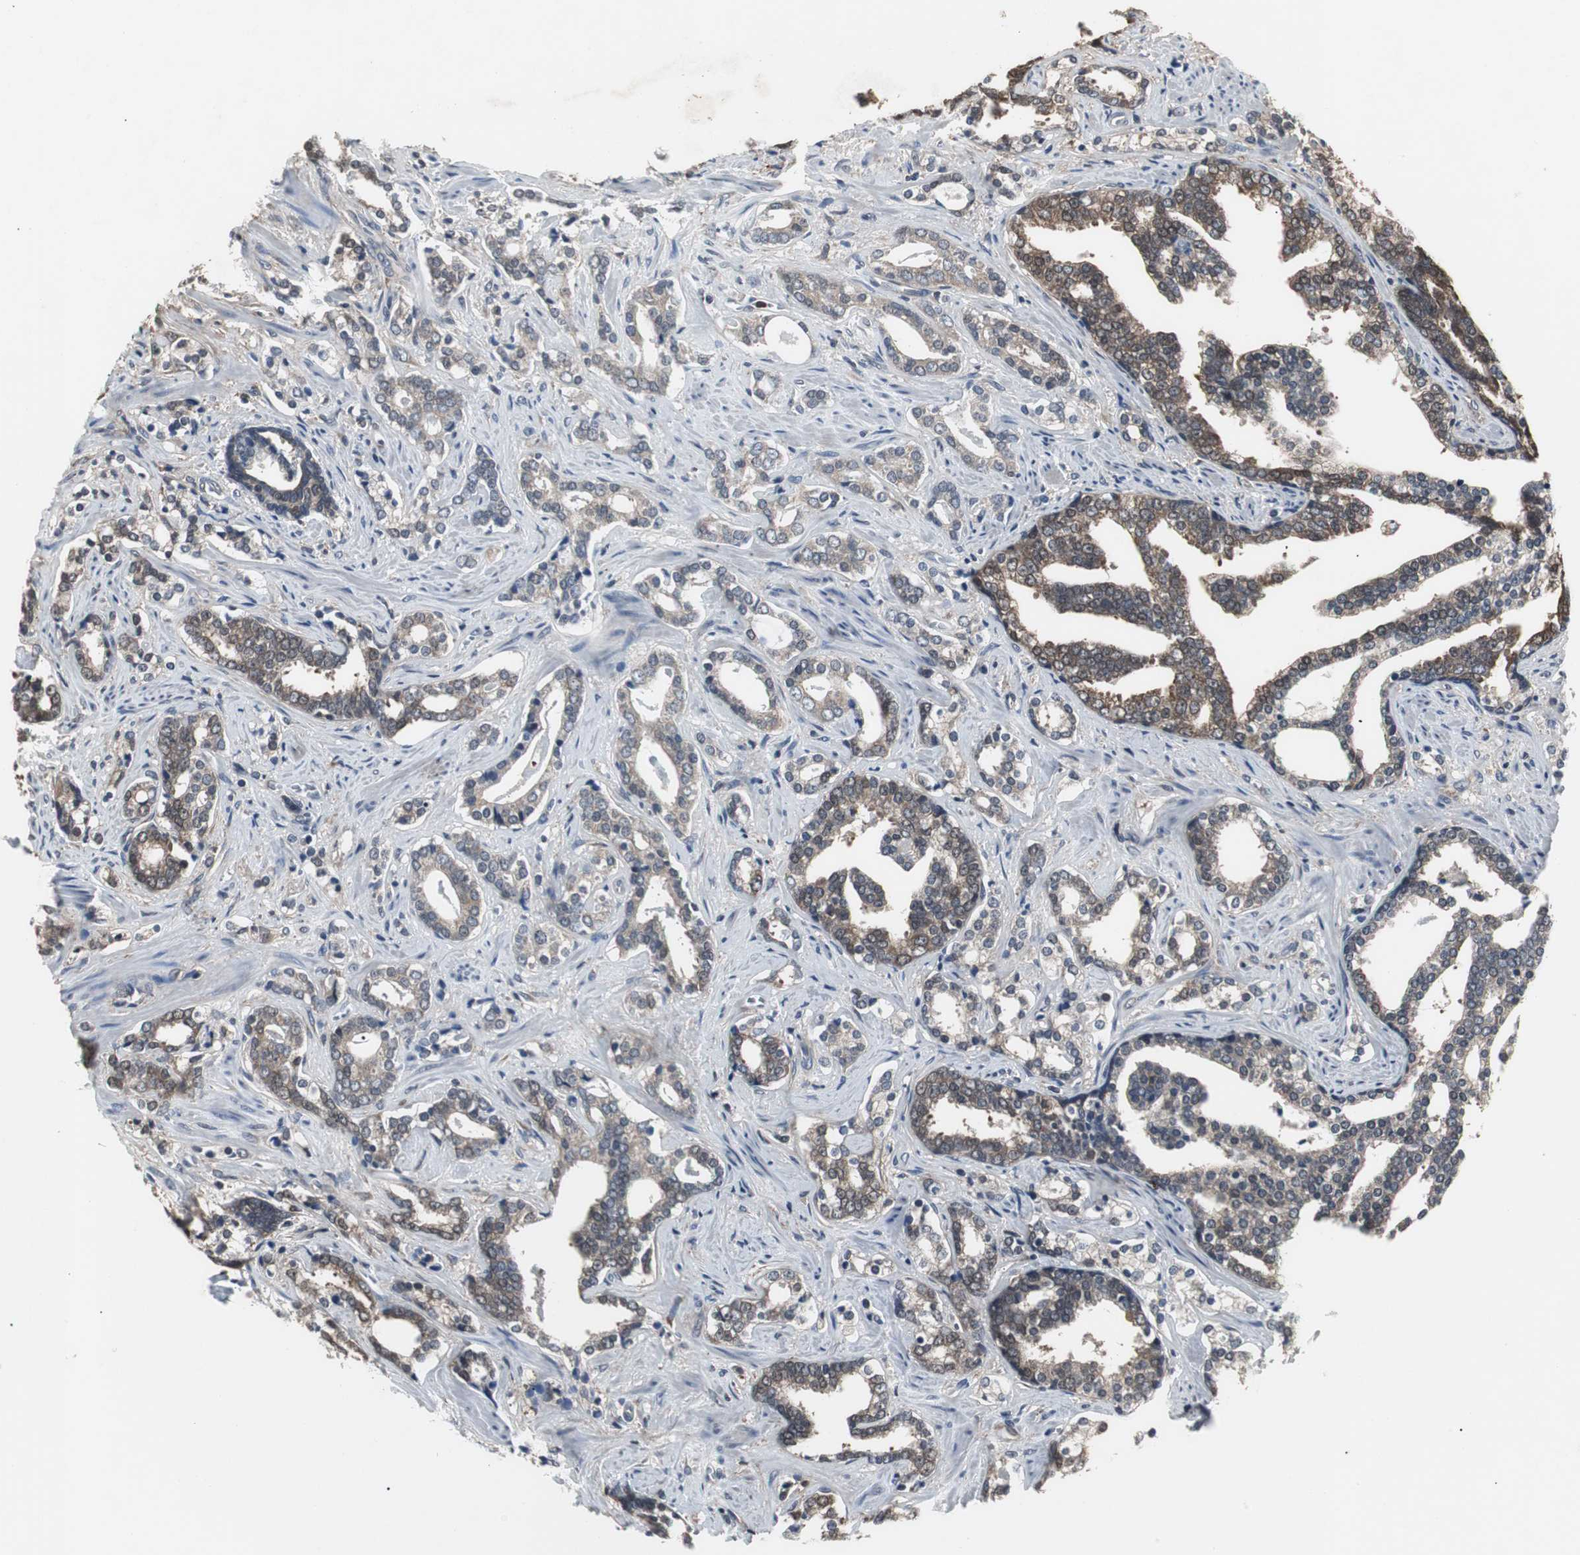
{"staining": {"intensity": "moderate", "quantity": ">75%", "location": "cytoplasmic/membranous"}, "tissue": "prostate cancer", "cell_type": "Tumor cells", "image_type": "cancer", "snomed": [{"axis": "morphology", "description": "Adenocarcinoma, High grade"}, {"axis": "topography", "description": "Prostate"}], "caption": "Brown immunohistochemical staining in human prostate cancer (adenocarcinoma (high-grade)) shows moderate cytoplasmic/membranous positivity in approximately >75% of tumor cells.", "gene": "ZSCAN22", "patient": {"sex": "male", "age": 67}}